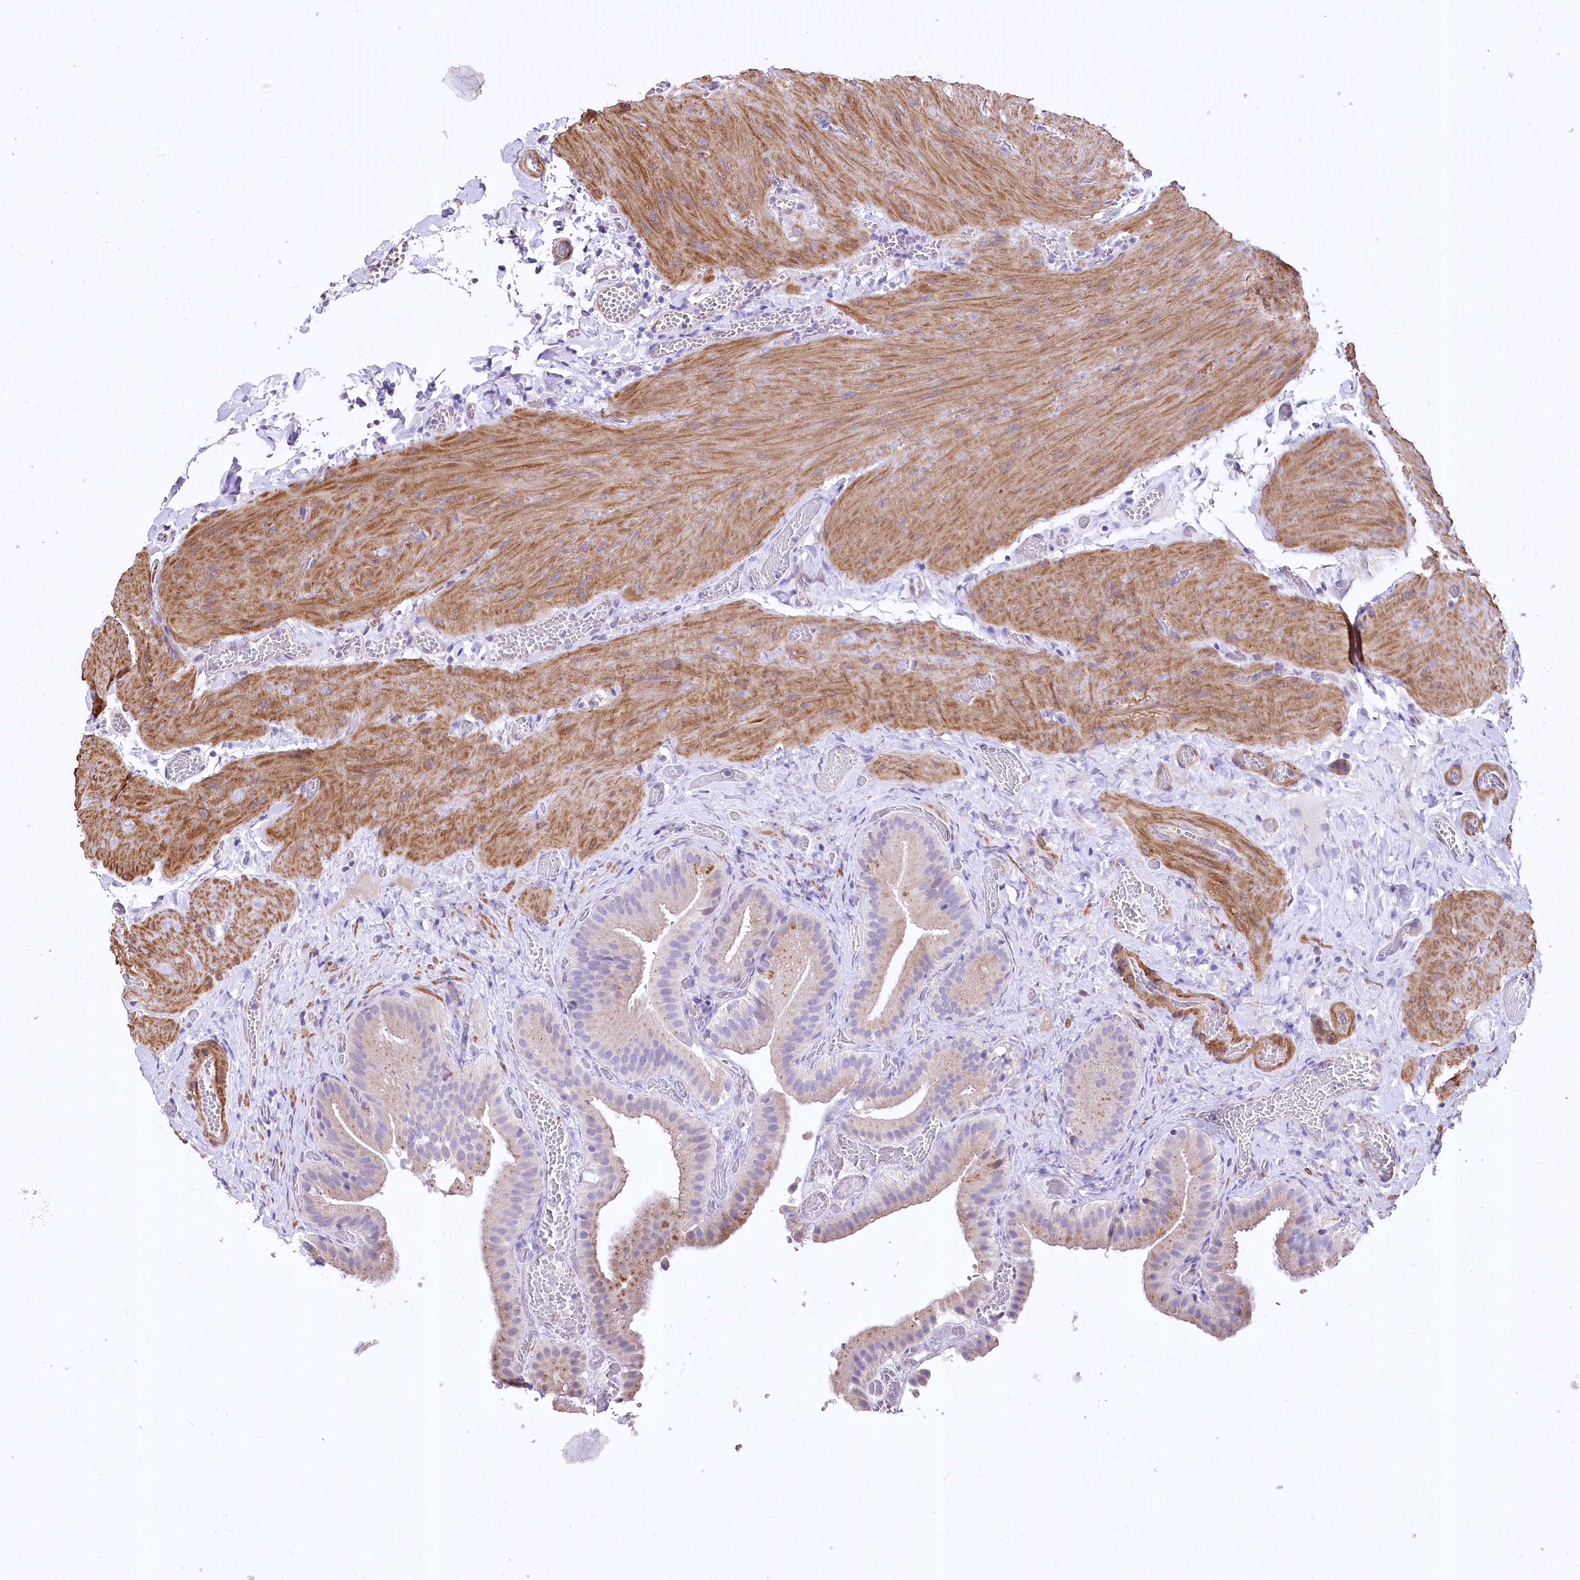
{"staining": {"intensity": "weak", "quantity": "<25%", "location": "cytoplasmic/membranous"}, "tissue": "gallbladder", "cell_type": "Glandular cells", "image_type": "normal", "snomed": [{"axis": "morphology", "description": "Normal tissue, NOS"}, {"axis": "topography", "description": "Gallbladder"}], "caption": "High magnification brightfield microscopy of unremarkable gallbladder stained with DAB (brown) and counterstained with hematoxylin (blue): glandular cells show no significant staining.", "gene": "RDH16", "patient": {"sex": "female", "age": 64}}